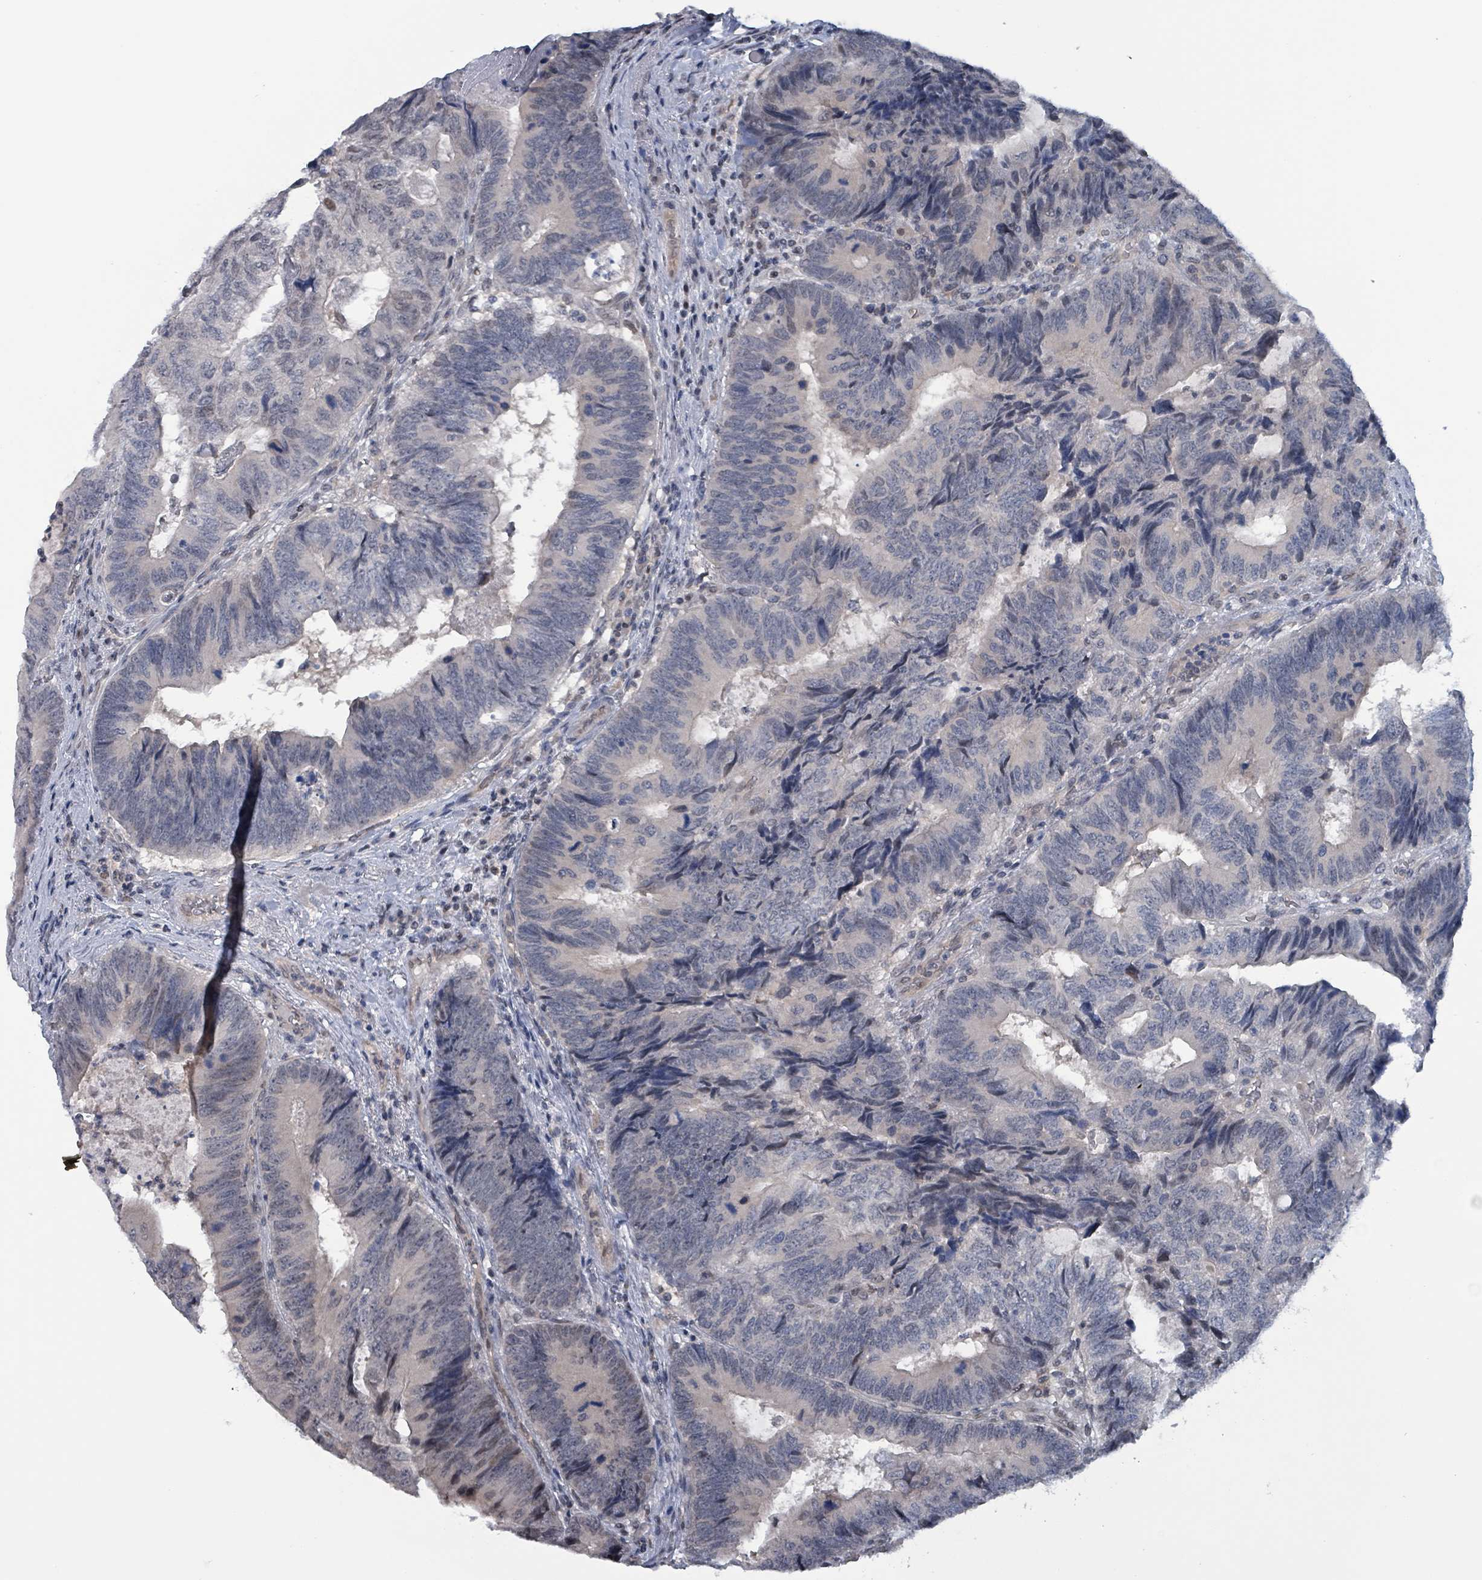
{"staining": {"intensity": "negative", "quantity": "none", "location": "none"}, "tissue": "colorectal cancer", "cell_type": "Tumor cells", "image_type": "cancer", "snomed": [{"axis": "morphology", "description": "Adenocarcinoma, NOS"}, {"axis": "topography", "description": "Colon"}], "caption": "Immunohistochemistry (IHC) photomicrograph of neoplastic tissue: adenocarcinoma (colorectal) stained with DAB (3,3'-diaminobenzidine) shows no significant protein staining in tumor cells.", "gene": "BIVM", "patient": {"sex": "female", "age": 67}}